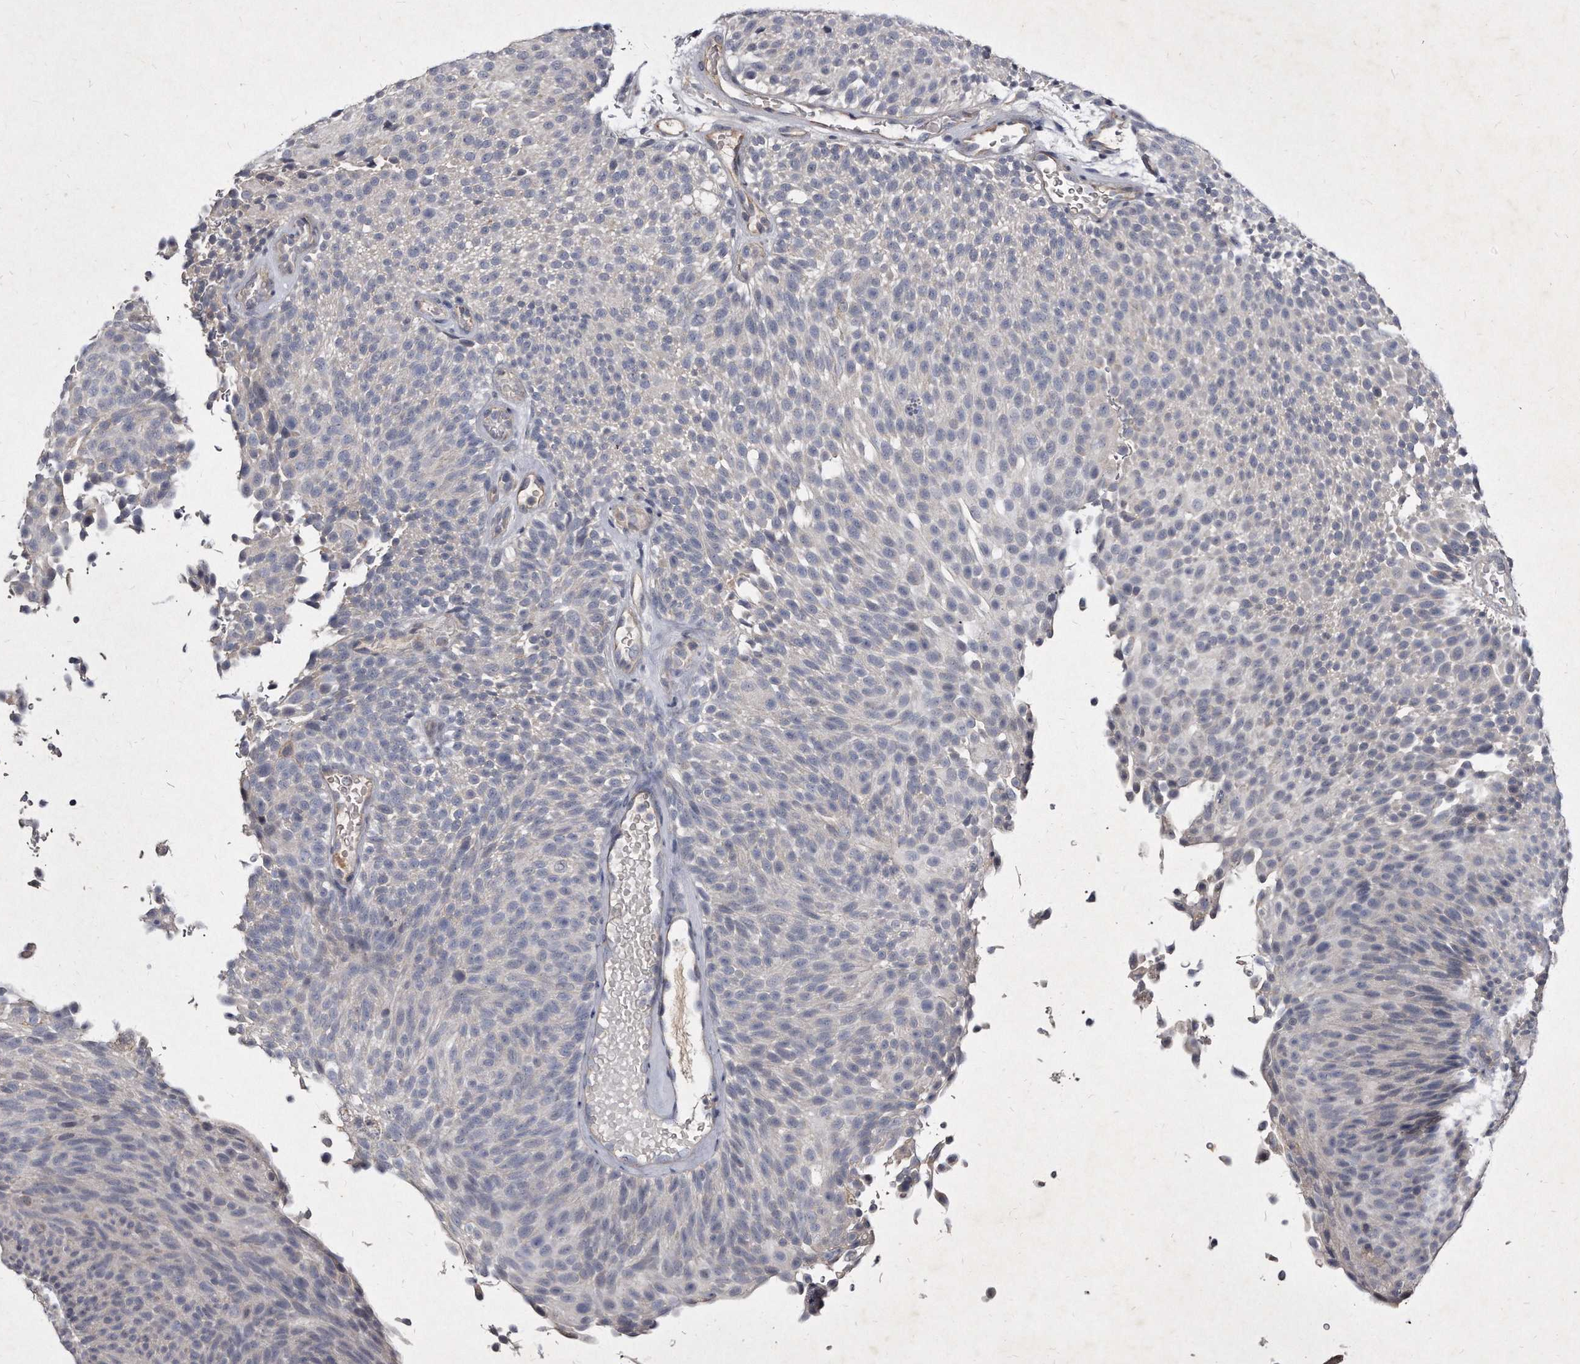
{"staining": {"intensity": "negative", "quantity": "none", "location": "none"}, "tissue": "urothelial cancer", "cell_type": "Tumor cells", "image_type": "cancer", "snomed": [{"axis": "morphology", "description": "Urothelial carcinoma, Low grade"}, {"axis": "topography", "description": "Urinary bladder"}], "caption": "High power microscopy micrograph of an IHC image of urothelial cancer, revealing no significant positivity in tumor cells.", "gene": "KLHDC3", "patient": {"sex": "male", "age": 78}}